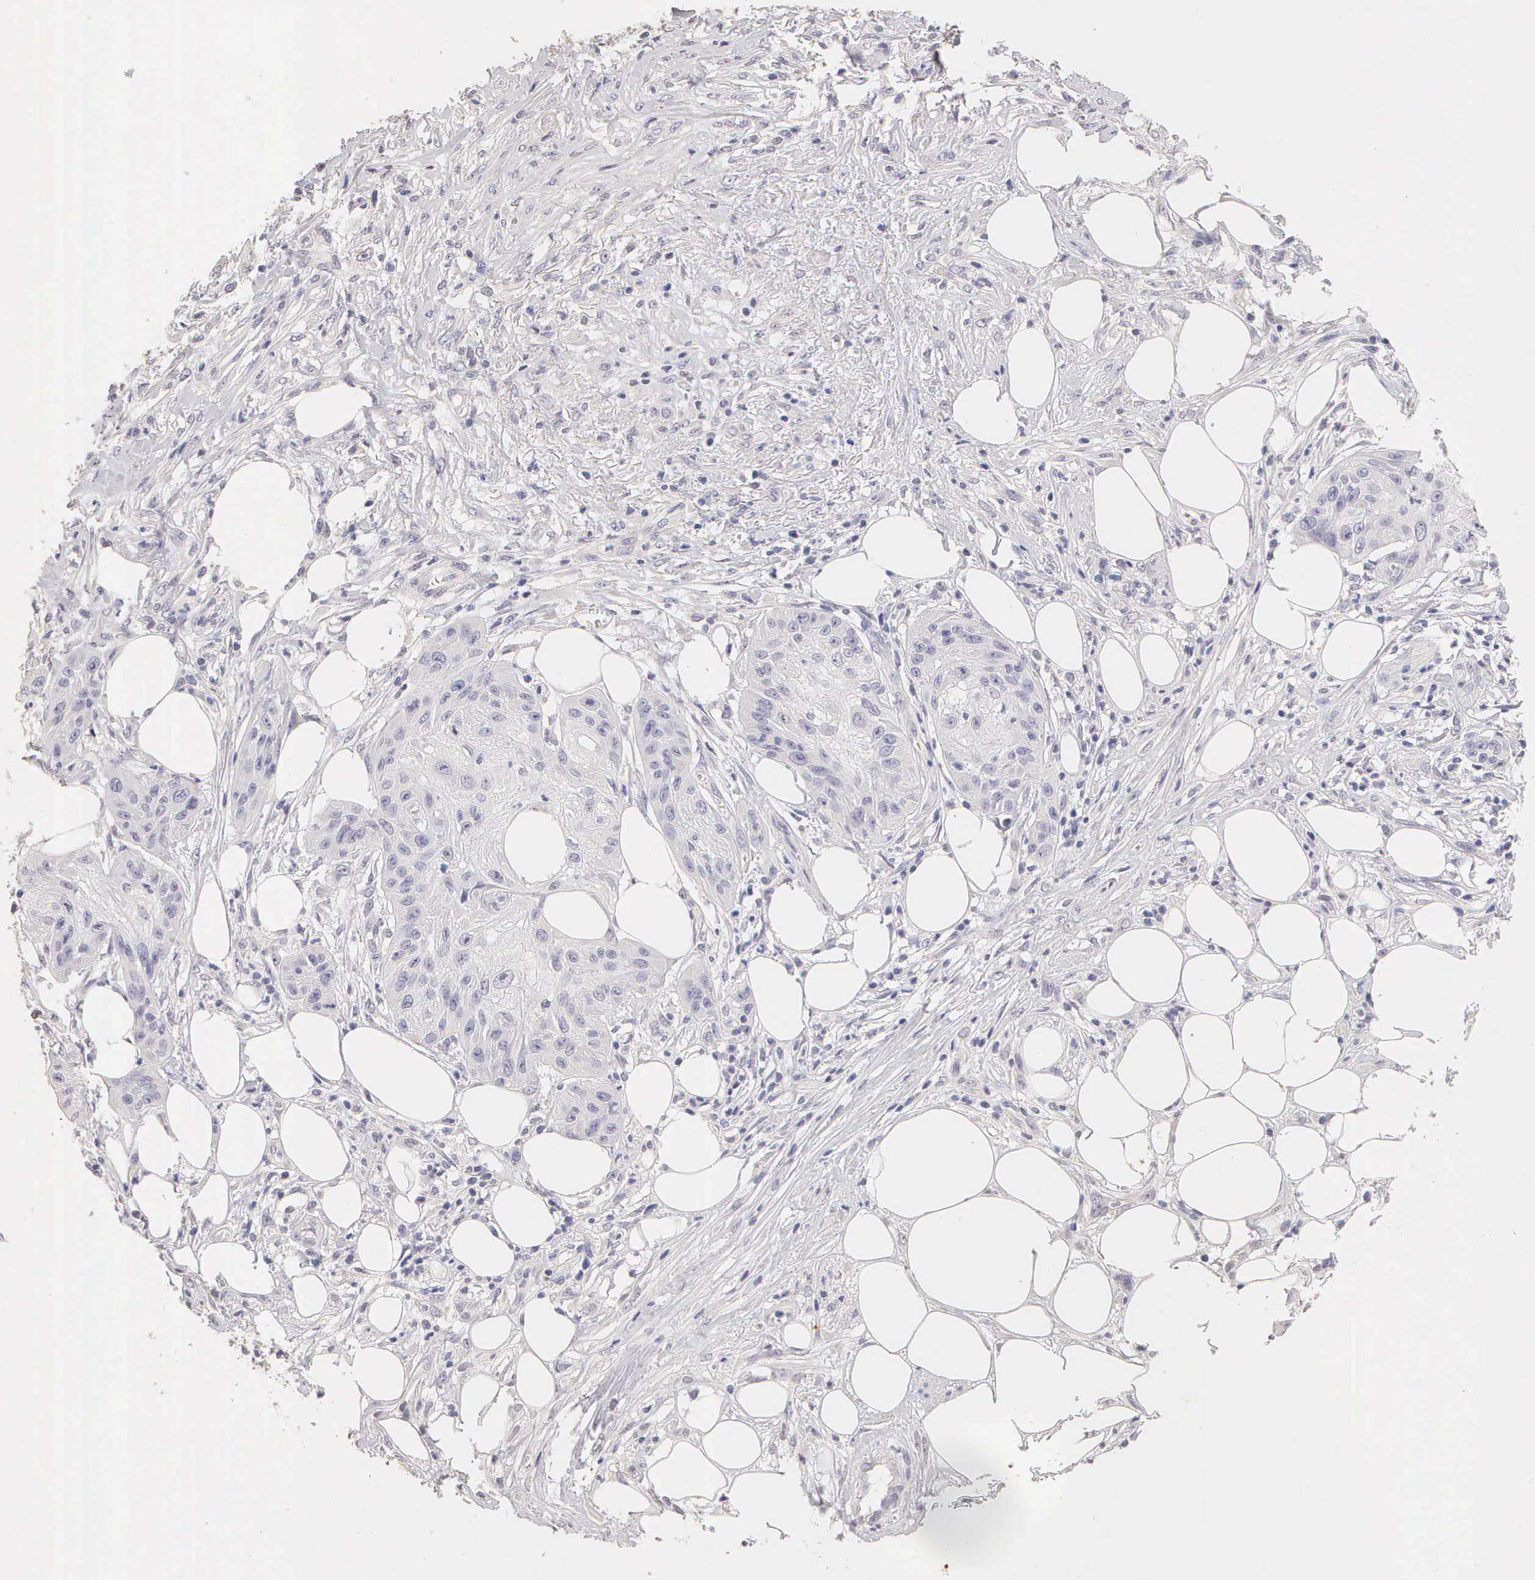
{"staining": {"intensity": "negative", "quantity": "none", "location": "none"}, "tissue": "skin cancer", "cell_type": "Tumor cells", "image_type": "cancer", "snomed": [{"axis": "morphology", "description": "Squamous cell carcinoma, NOS"}, {"axis": "topography", "description": "Skin"}], "caption": "Squamous cell carcinoma (skin) was stained to show a protein in brown. There is no significant positivity in tumor cells.", "gene": "ESR1", "patient": {"sex": "female", "age": 88}}